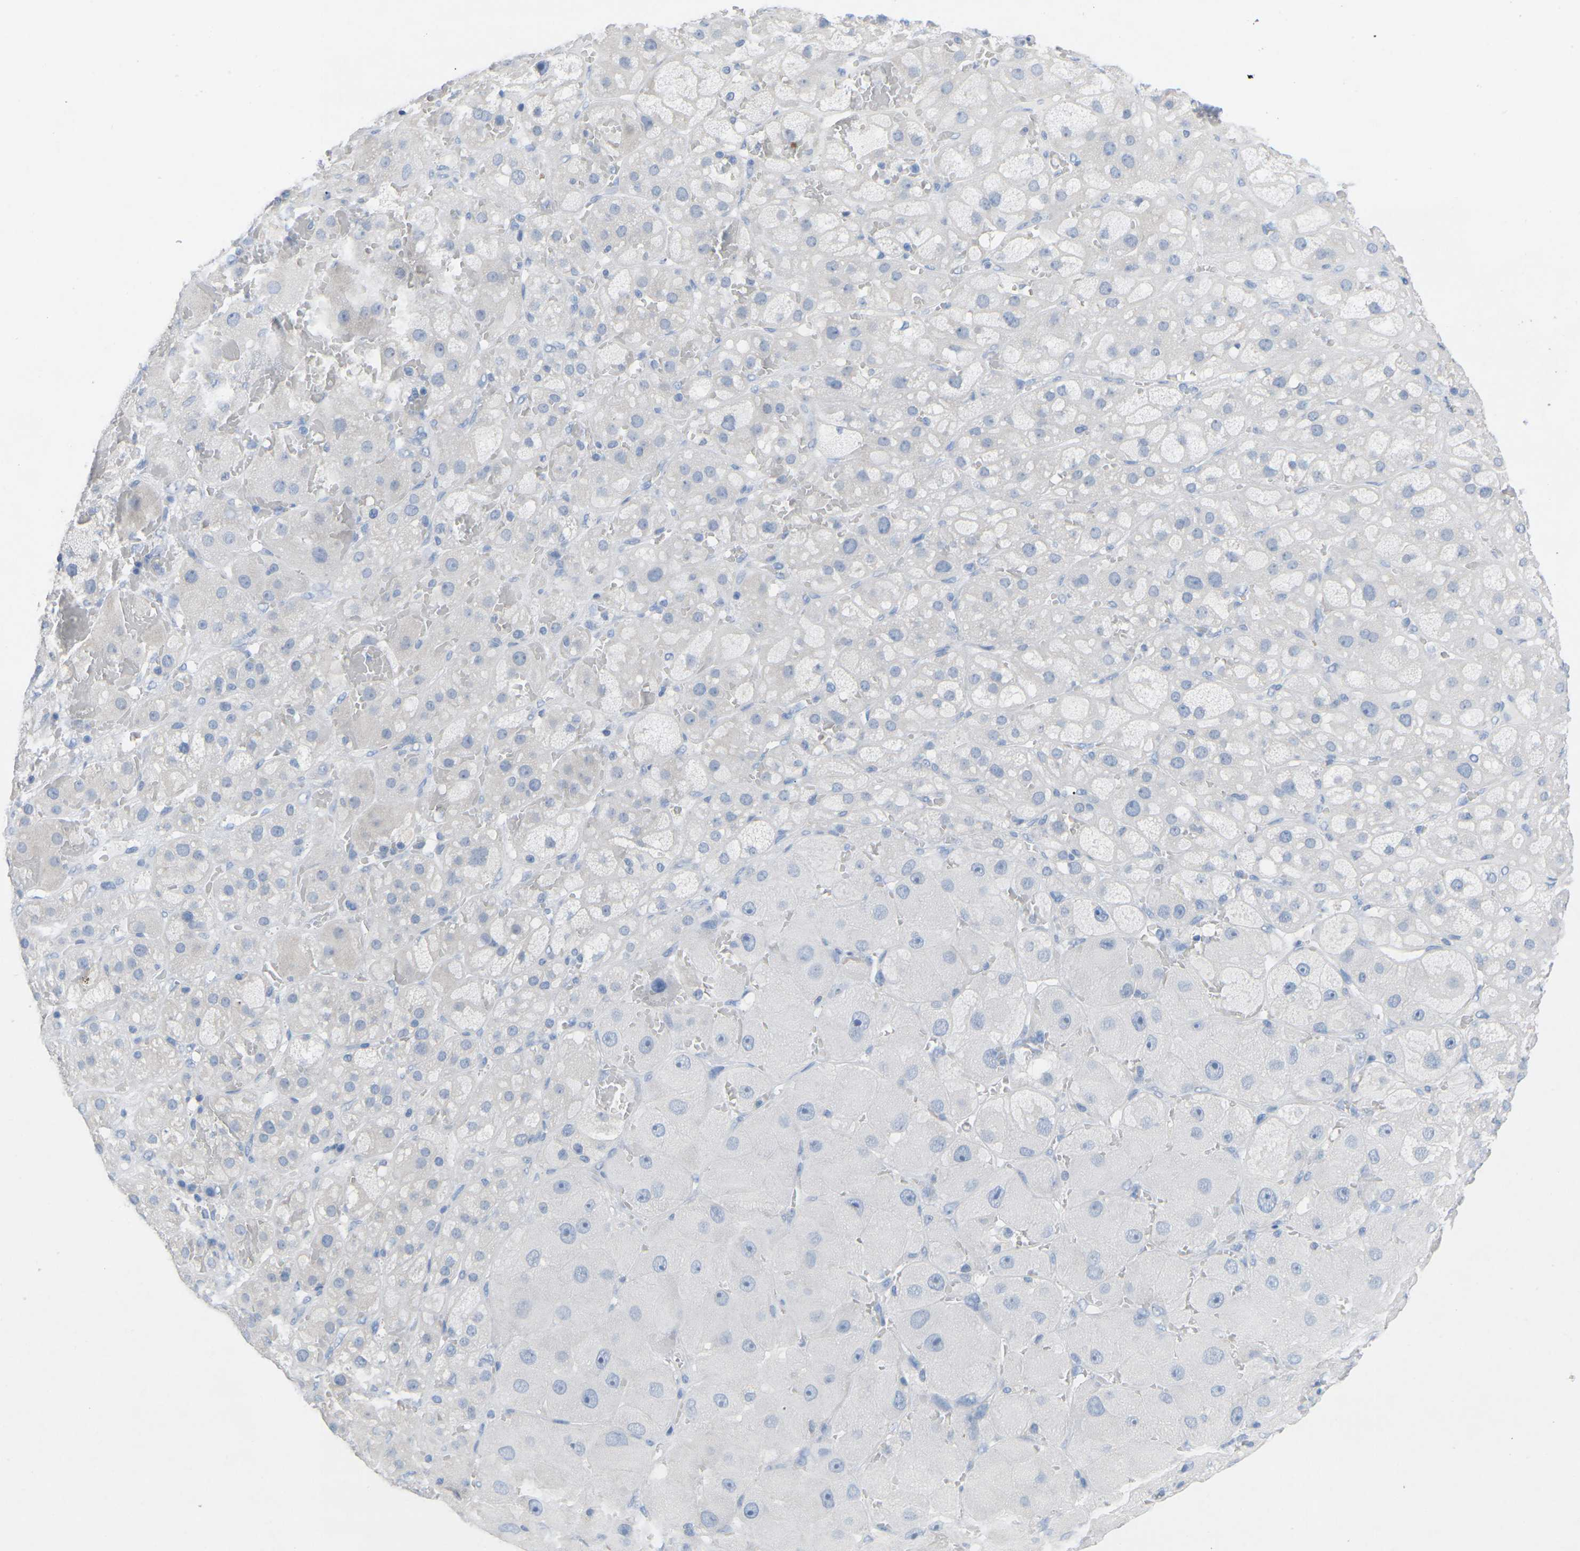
{"staining": {"intensity": "negative", "quantity": "none", "location": "none"}, "tissue": "adrenal gland", "cell_type": "Glandular cells", "image_type": "normal", "snomed": [{"axis": "morphology", "description": "Normal tissue, NOS"}, {"axis": "topography", "description": "Adrenal gland"}], "caption": "Immunohistochemistry histopathology image of benign adrenal gland: human adrenal gland stained with DAB (3,3'-diaminobenzidine) demonstrates no significant protein staining in glandular cells. (DAB immunohistochemistry, high magnification).", "gene": "HBG2", "patient": {"sex": "female", "age": 47}}